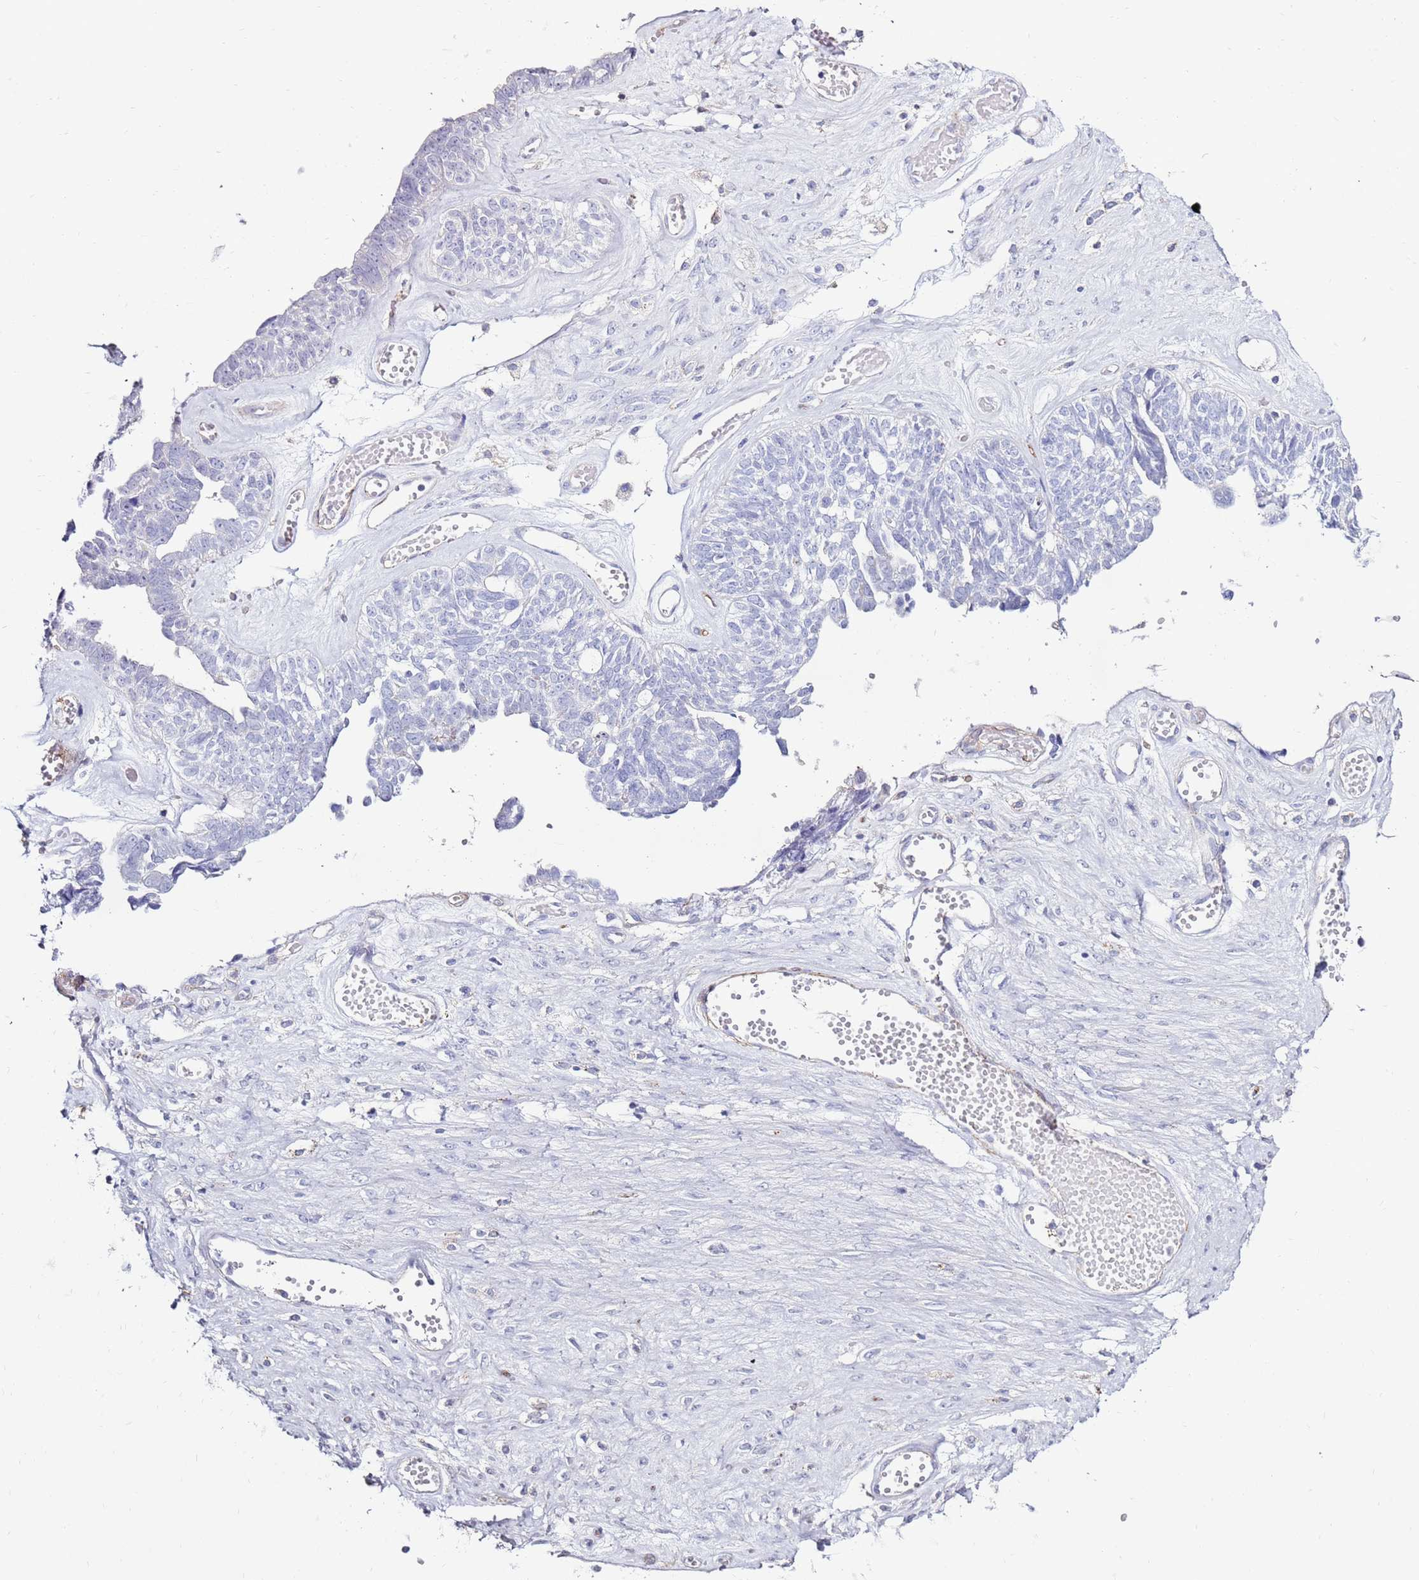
{"staining": {"intensity": "negative", "quantity": "none", "location": "none"}, "tissue": "ovarian cancer", "cell_type": "Tumor cells", "image_type": "cancer", "snomed": [{"axis": "morphology", "description": "Cystadenocarcinoma, serous, NOS"}, {"axis": "topography", "description": "Ovary"}], "caption": "Protein analysis of ovarian cancer reveals no significant expression in tumor cells. (DAB (3,3'-diaminobenzidine) IHC with hematoxylin counter stain).", "gene": "CLEC4M", "patient": {"sex": "female", "age": 79}}